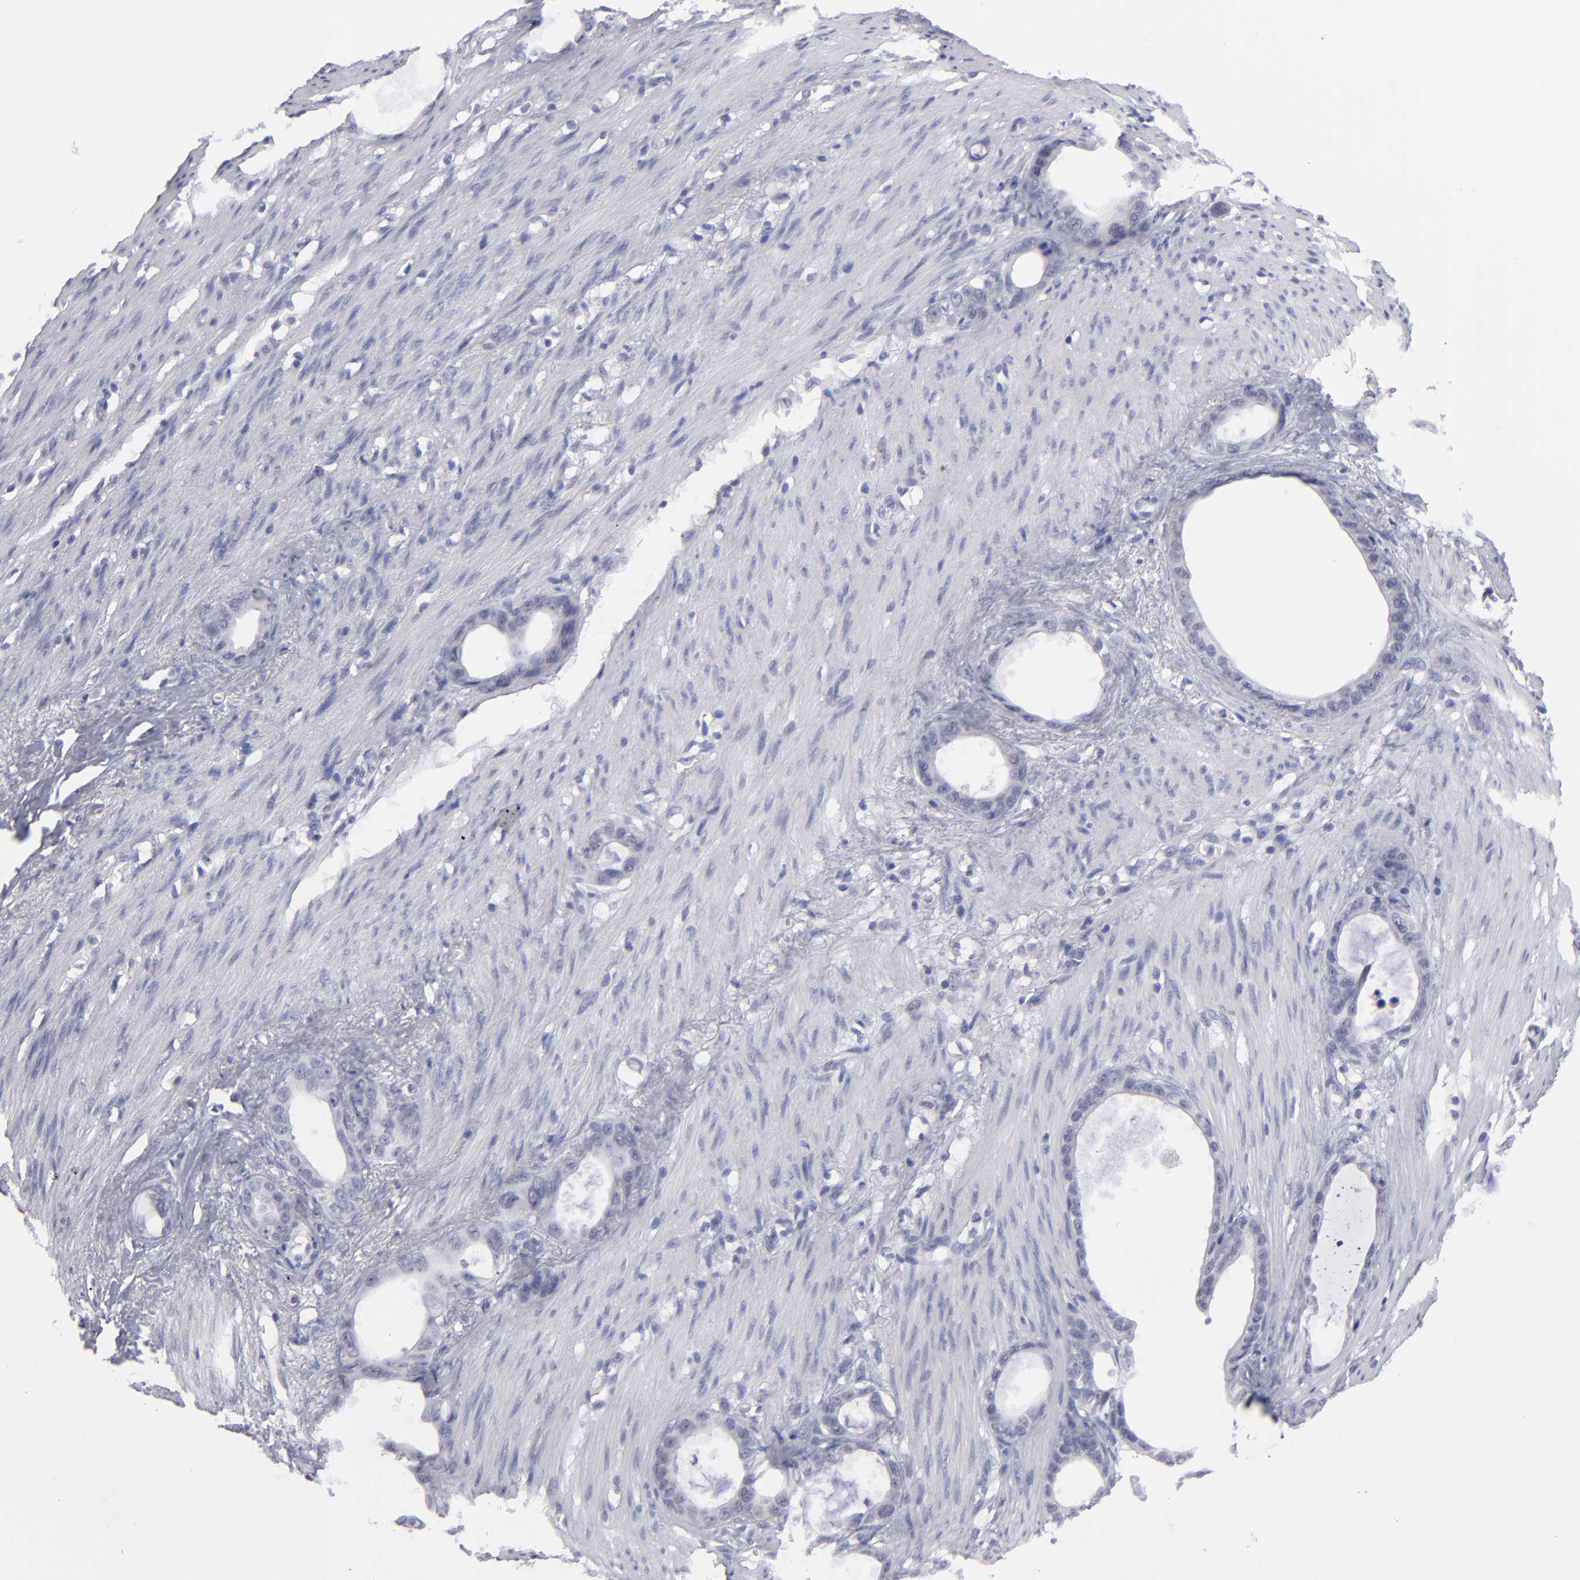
{"staining": {"intensity": "negative", "quantity": "none", "location": "none"}, "tissue": "stomach cancer", "cell_type": "Tumor cells", "image_type": "cancer", "snomed": [{"axis": "morphology", "description": "Adenocarcinoma, NOS"}, {"axis": "topography", "description": "Stomach"}], "caption": "DAB (3,3'-diaminobenzidine) immunohistochemical staining of human stomach cancer displays no significant expression in tumor cells. The staining is performed using DAB brown chromogen with nuclei counter-stained in using hematoxylin.", "gene": "TEX11", "patient": {"sex": "female", "age": 75}}